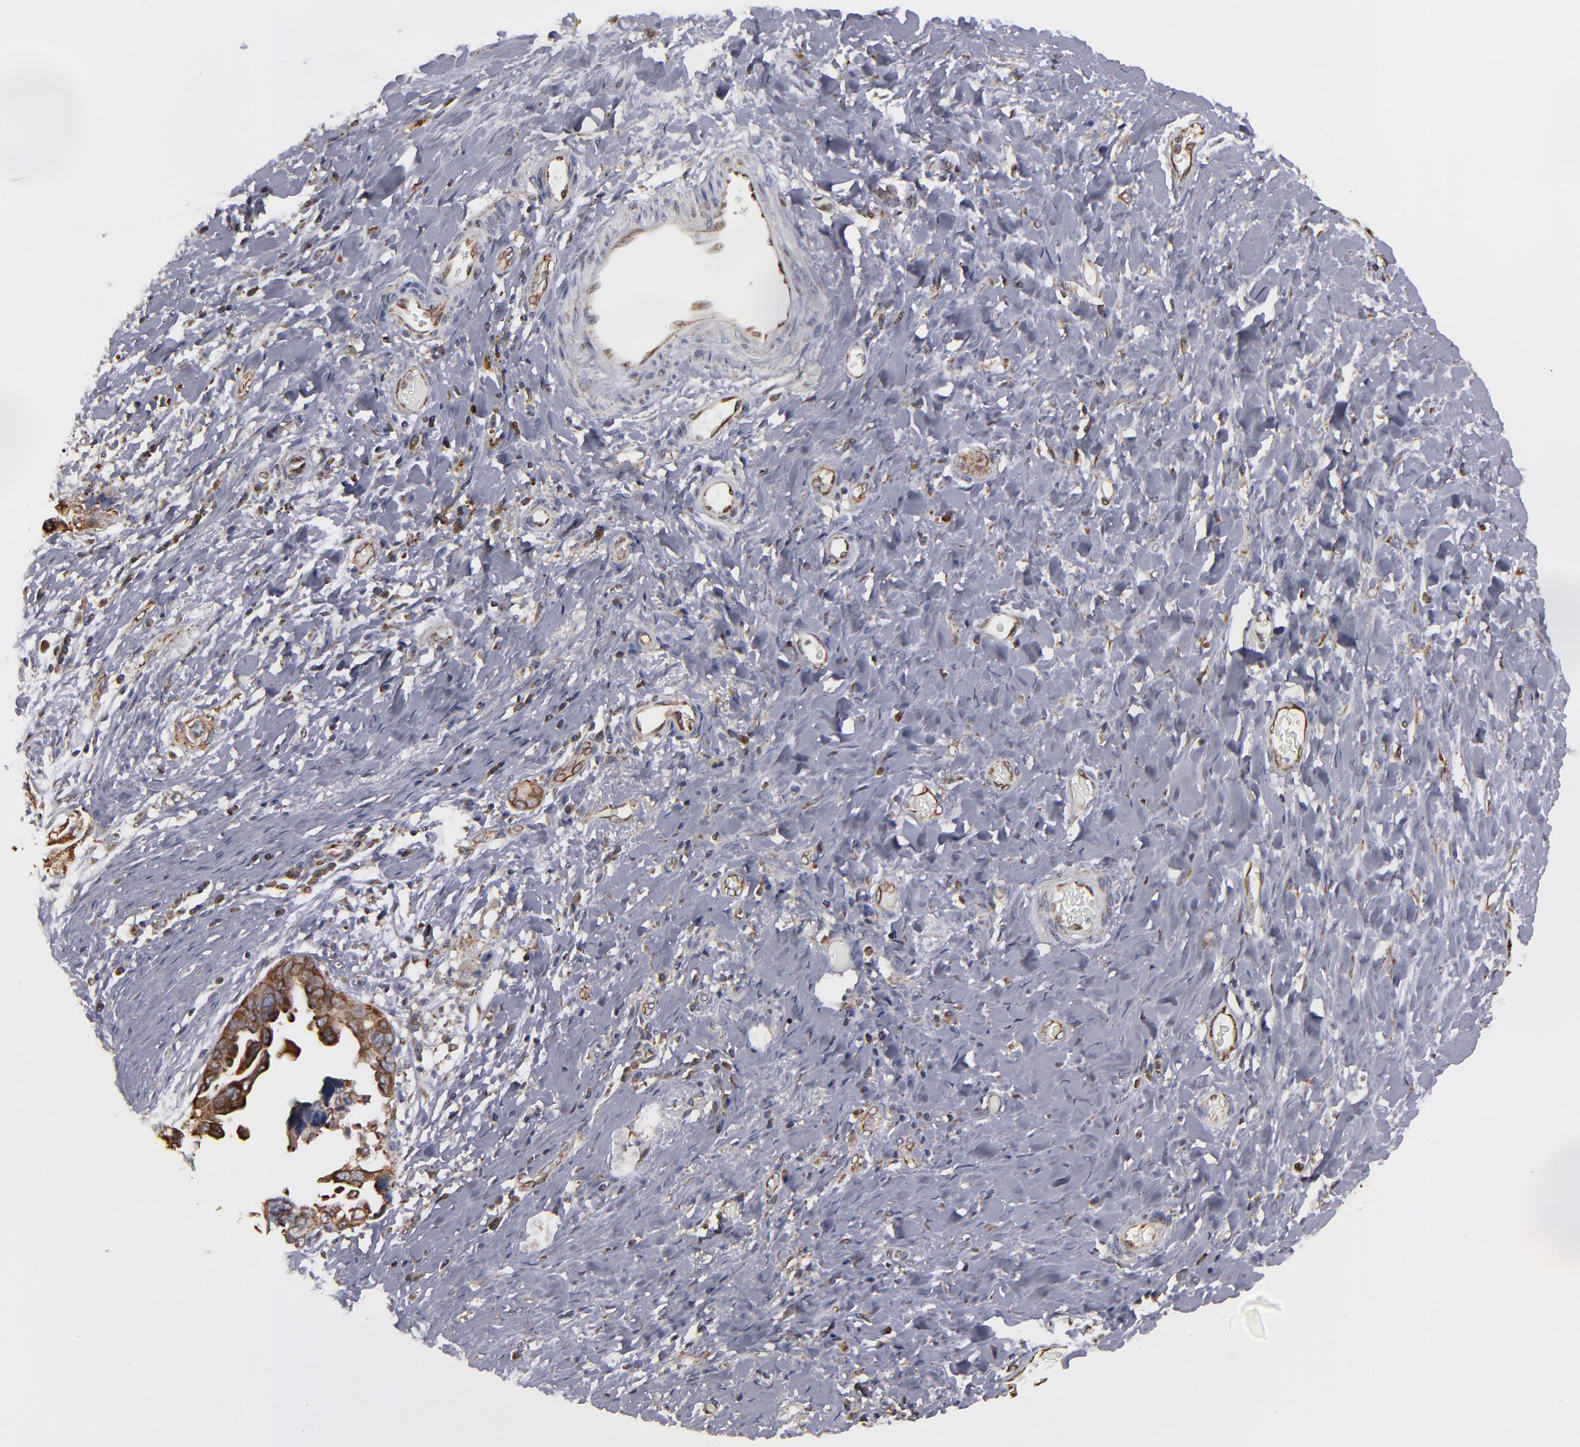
{"staining": {"intensity": "strong", "quantity": ">75%", "location": "cytoplasmic/membranous"}, "tissue": "ovarian cancer", "cell_type": "Tumor cells", "image_type": "cancer", "snomed": [{"axis": "morphology", "description": "Cystadenocarcinoma, serous, NOS"}, {"axis": "topography", "description": "Ovary"}], "caption": "The immunohistochemical stain shows strong cytoplasmic/membranous staining in tumor cells of serous cystadenocarcinoma (ovarian) tissue. (Brightfield microscopy of DAB IHC at high magnification).", "gene": "KTN1", "patient": {"sex": "female", "age": 63}}